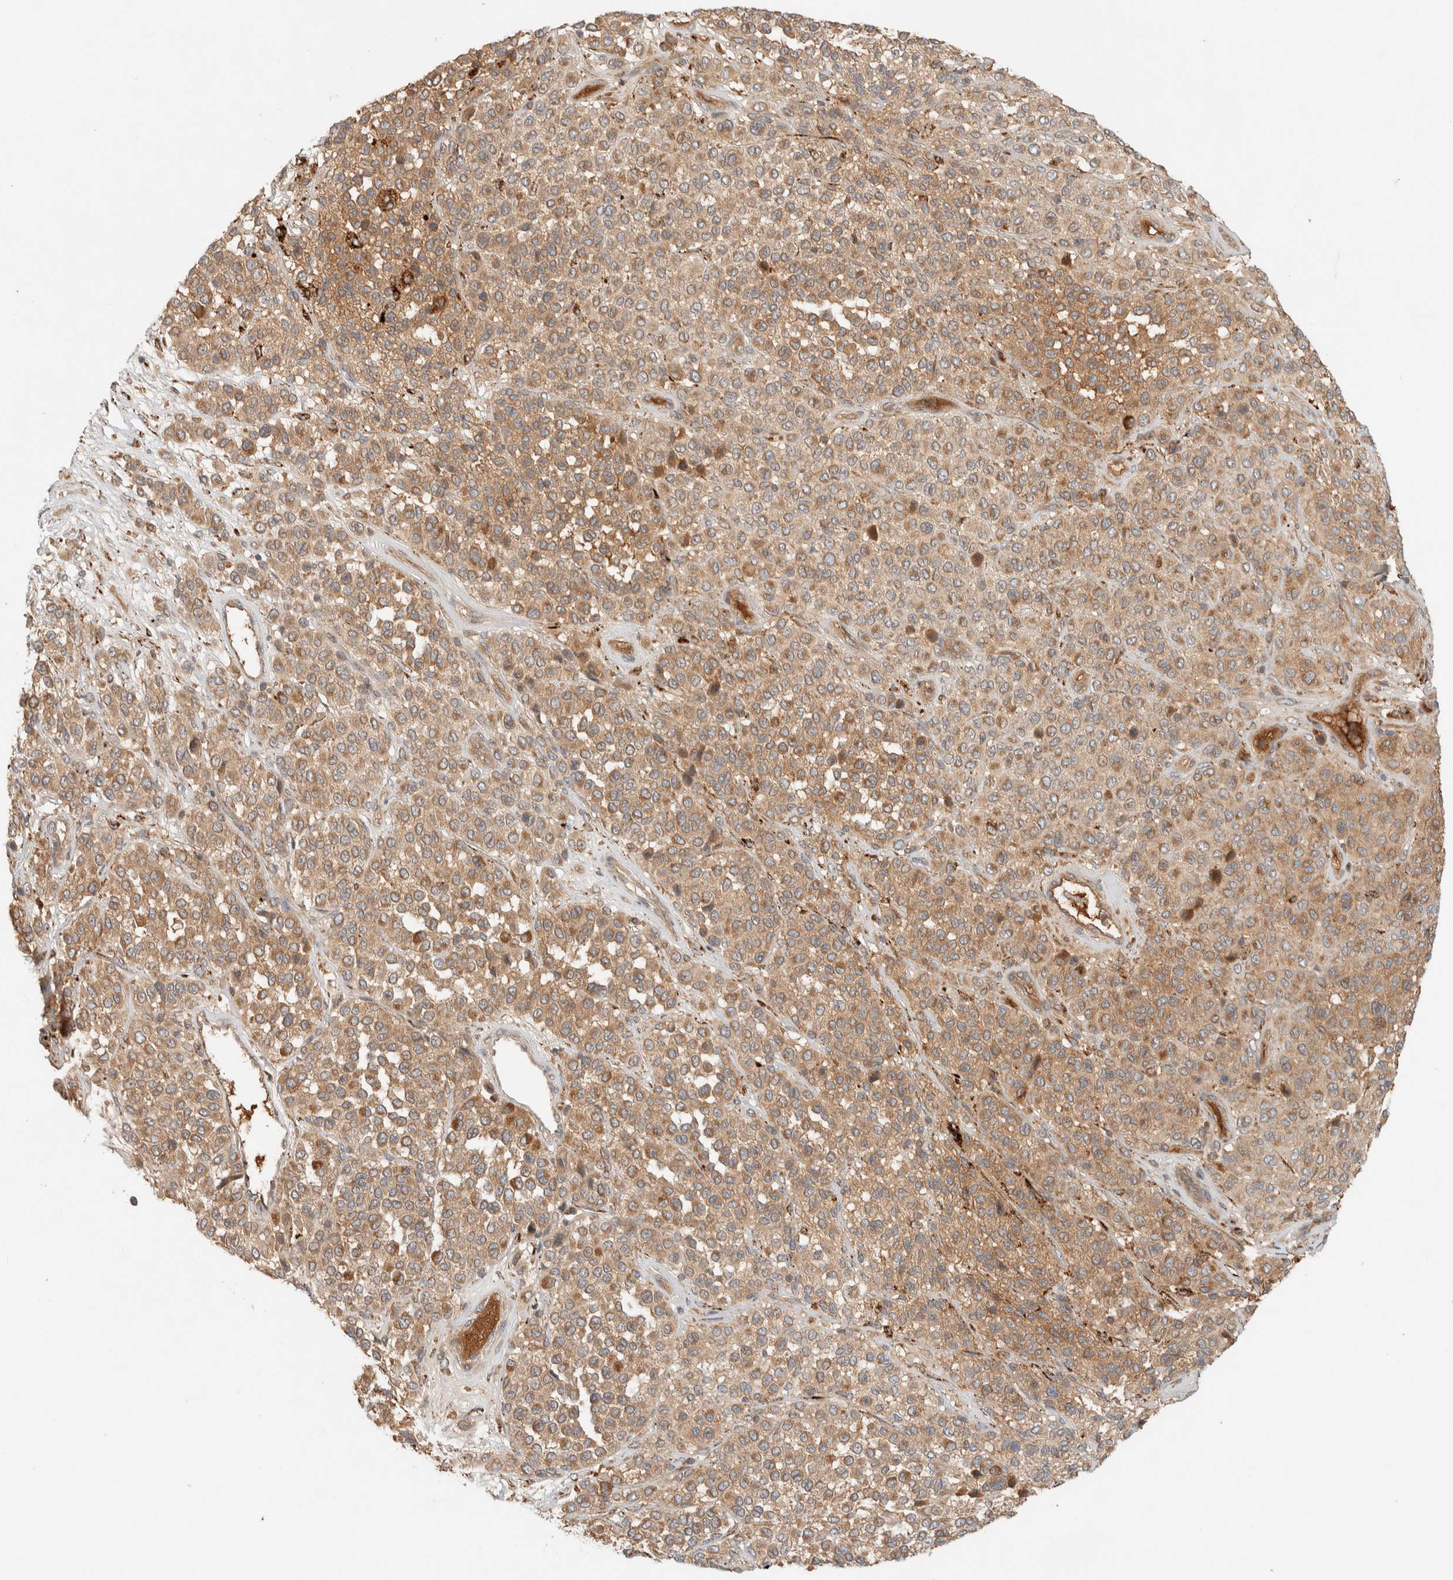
{"staining": {"intensity": "moderate", "quantity": ">75%", "location": "cytoplasmic/membranous"}, "tissue": "melanoma", "cell_type": "Tumor cells", "image_type": "cancer", "snomed": [{"axis": "morphology", "description": "Malignant melanoma, Metastatic site"}, {"axis": "topography", "description": "Pancreas"}], "caption": "An IHC photomicrograph of neoplastic tissue is shown. Protein staining in brown labels moderate cytoplasmic/membranous positivity in melanoma within tumor cells.", "gene": "FAM167A", "patient": {"sex": "female", "age": 30}}